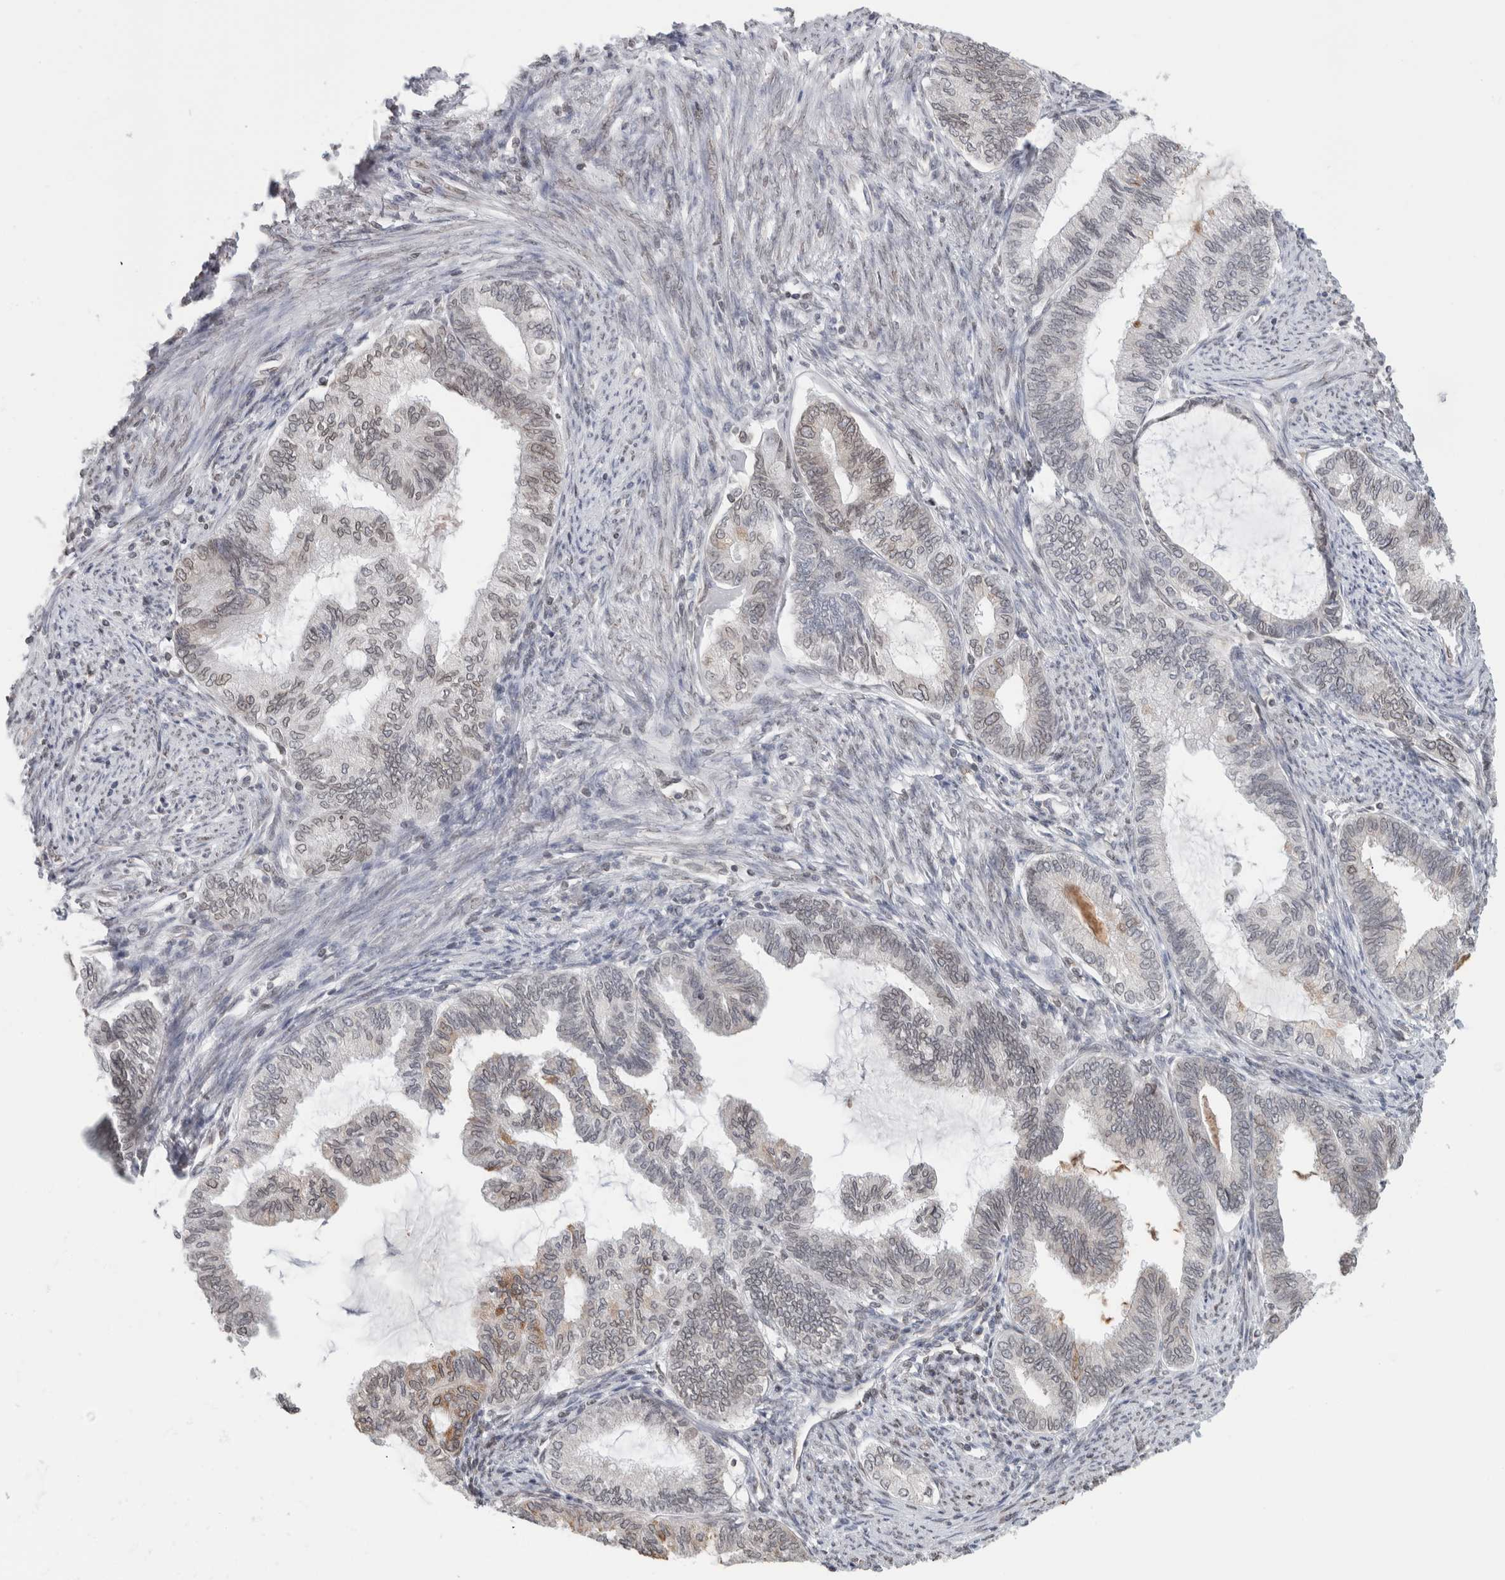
{"staining": {"intensity": "weak", "quantity": "<25%", "location": "cytoplasmic/membranous,nuclear"}, "tissue": "endometrial cancer", "cell_type": "Tumor cells", "image_type": "cancer", "snomed": [{"axis": "morphology", "description": "Adenocarcinoma, NOS"}, {"axis": "topography", "description": "Endometrium"}], "caption": "DAB immunohistochemical staining of adenocarcinoma (endometrial) reveals no significant positivity in tumor cells. (Immunohistochemistry, brightfield microscopy, high magnification).", "gene": "RBMX2", "patient": {"sex": "female", "age": 86}}